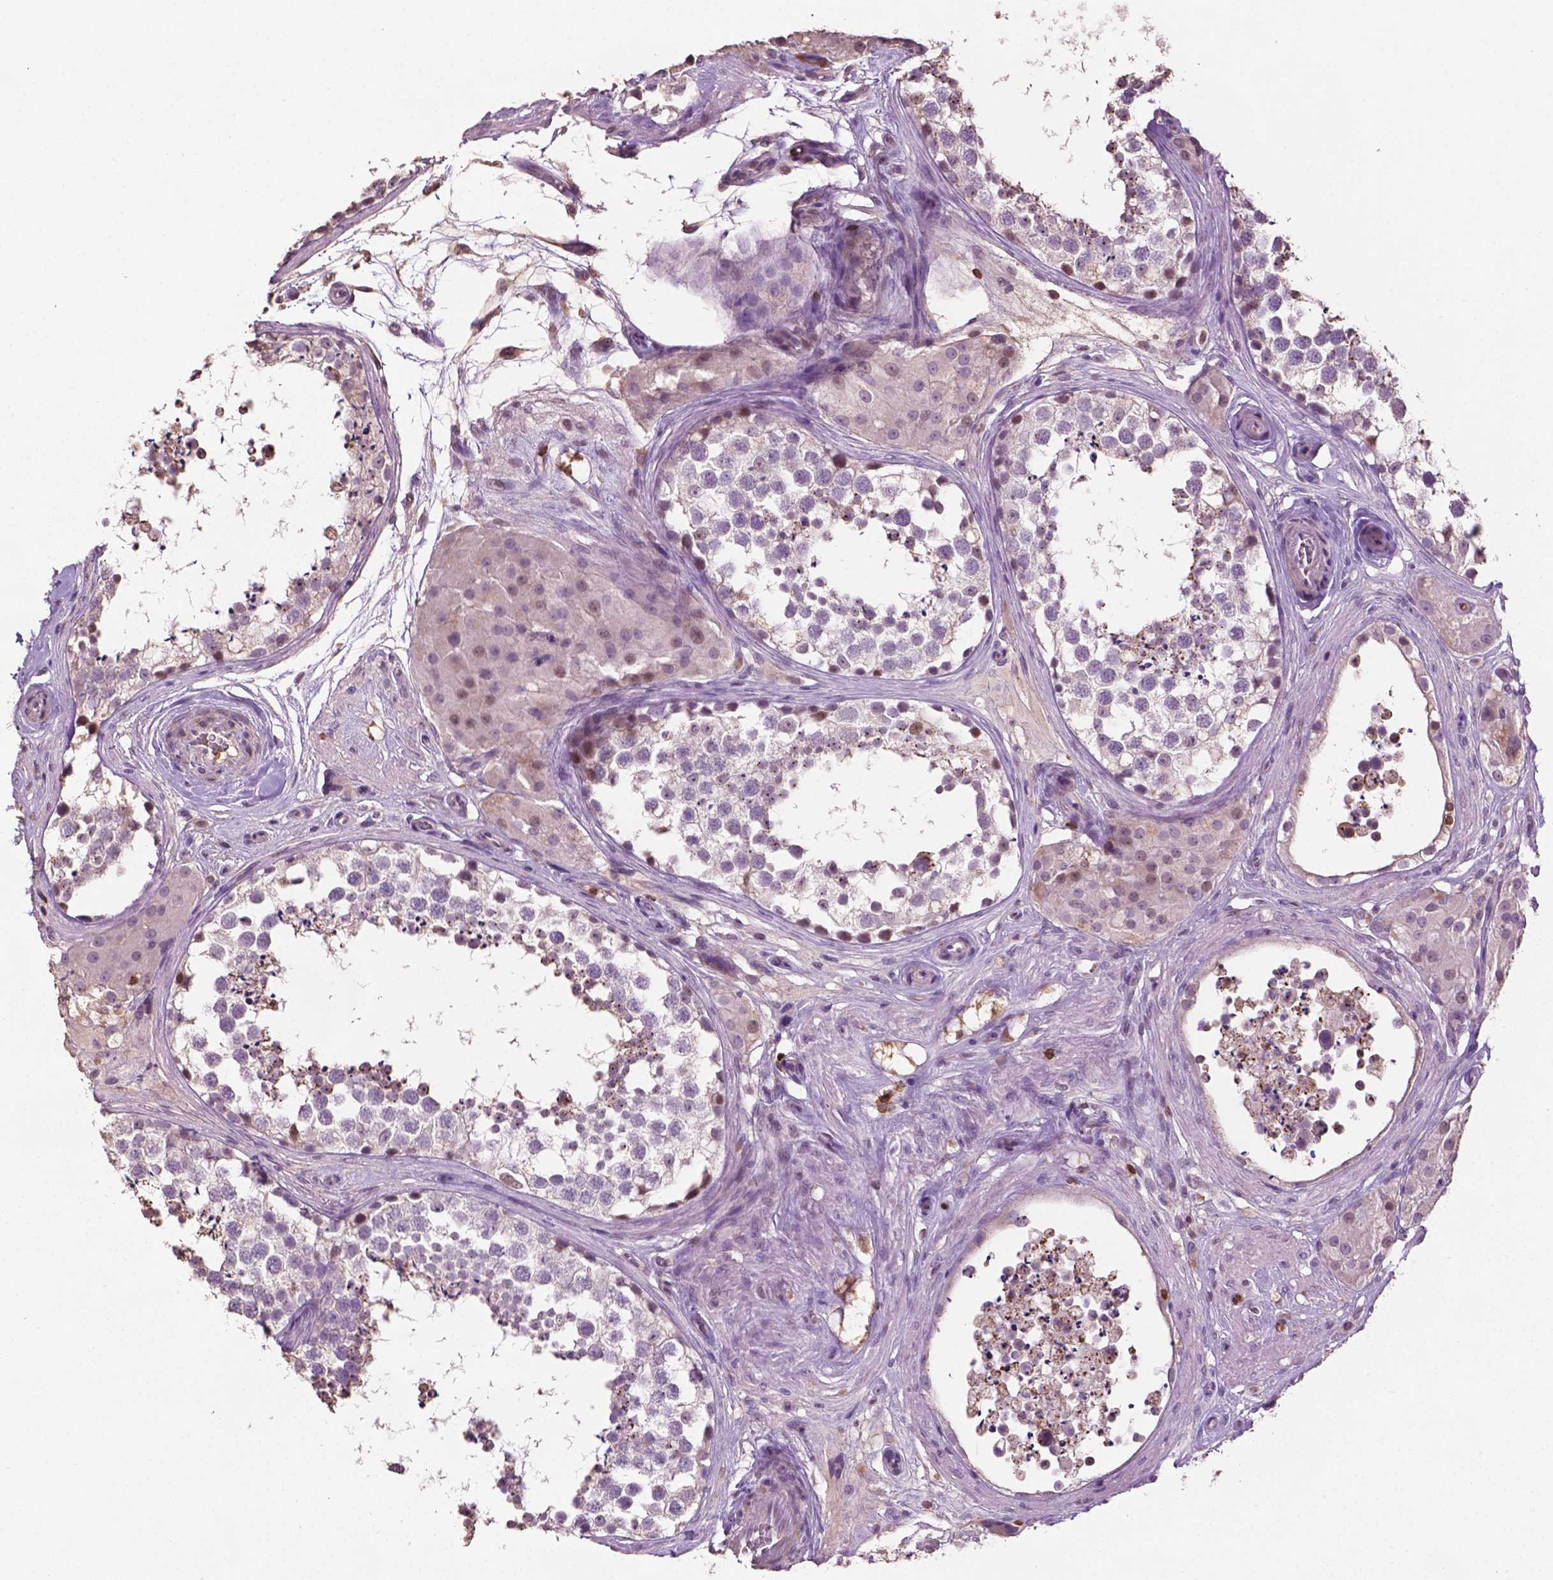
{"staining": {"intensity": "moderate", "quantity": "25%-75%", "location": "cytoplasmic/membranous,nuclear"}, "tissue": "testis", "cell_type": "Cells in seminiferous ducts", "image_type": "normal", "snomed": [{"axis": "morphology", "description": "Normal tissue, NOS"}, {"axis": "morphology", "description": "Seminoma, NOS"}, {"axis": "topography", "description": "Testis"}], "caption": "Immunohistochemistry (IHC) (DAB (3,3'-diaminobenzidine)) staining of benign human testis exhibits moderate cytoplasmic/membranous,nuclear protein staining in approximately 25%-75% of cells in seminiferous ducts.", "gene": "TBC1D10C", "patient": {"sex": "male", "age": 65}}